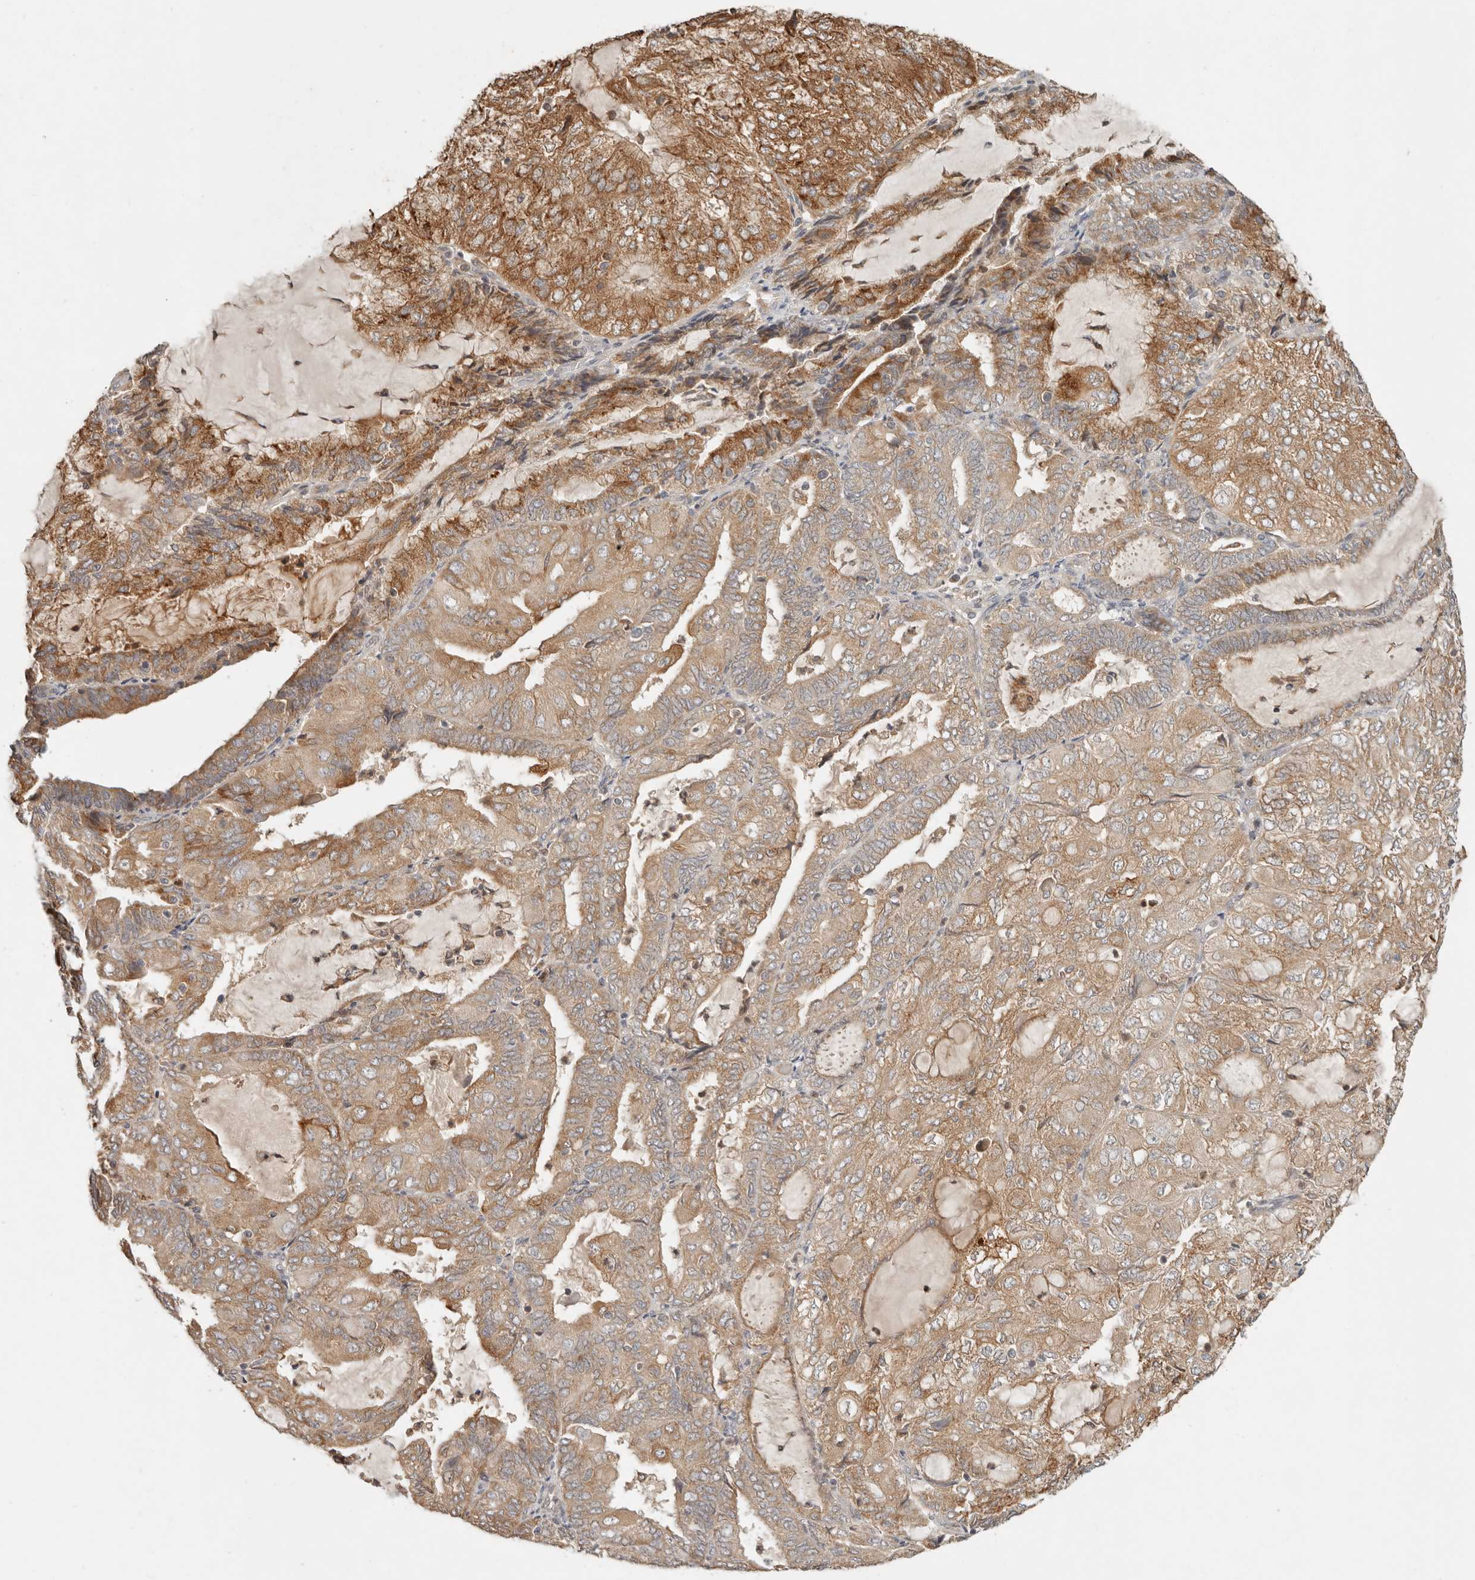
{"staining": {"intensity": "moderate", "quantity": ">75%", "location": "cytoplasmic/membranous"}, "tissue": "endometrial cancer", "cell_type": "Tumor cells", "image_type": "cancer", "snomed": [{"axis": "morphology", "description": "Adenocarcinoma, NOS"}, {"axis": "topography", "description": "Endometrium"}], "caption": "This is an image of immunohistochemistry (IHC) staining of endometrial adenocarcinoma, which shows moderate positivity in the cytoplasmic/membranous of tumor cells.", "gene": "ARHGEF10L", "patient": {"sex": "female", "age": 81}}